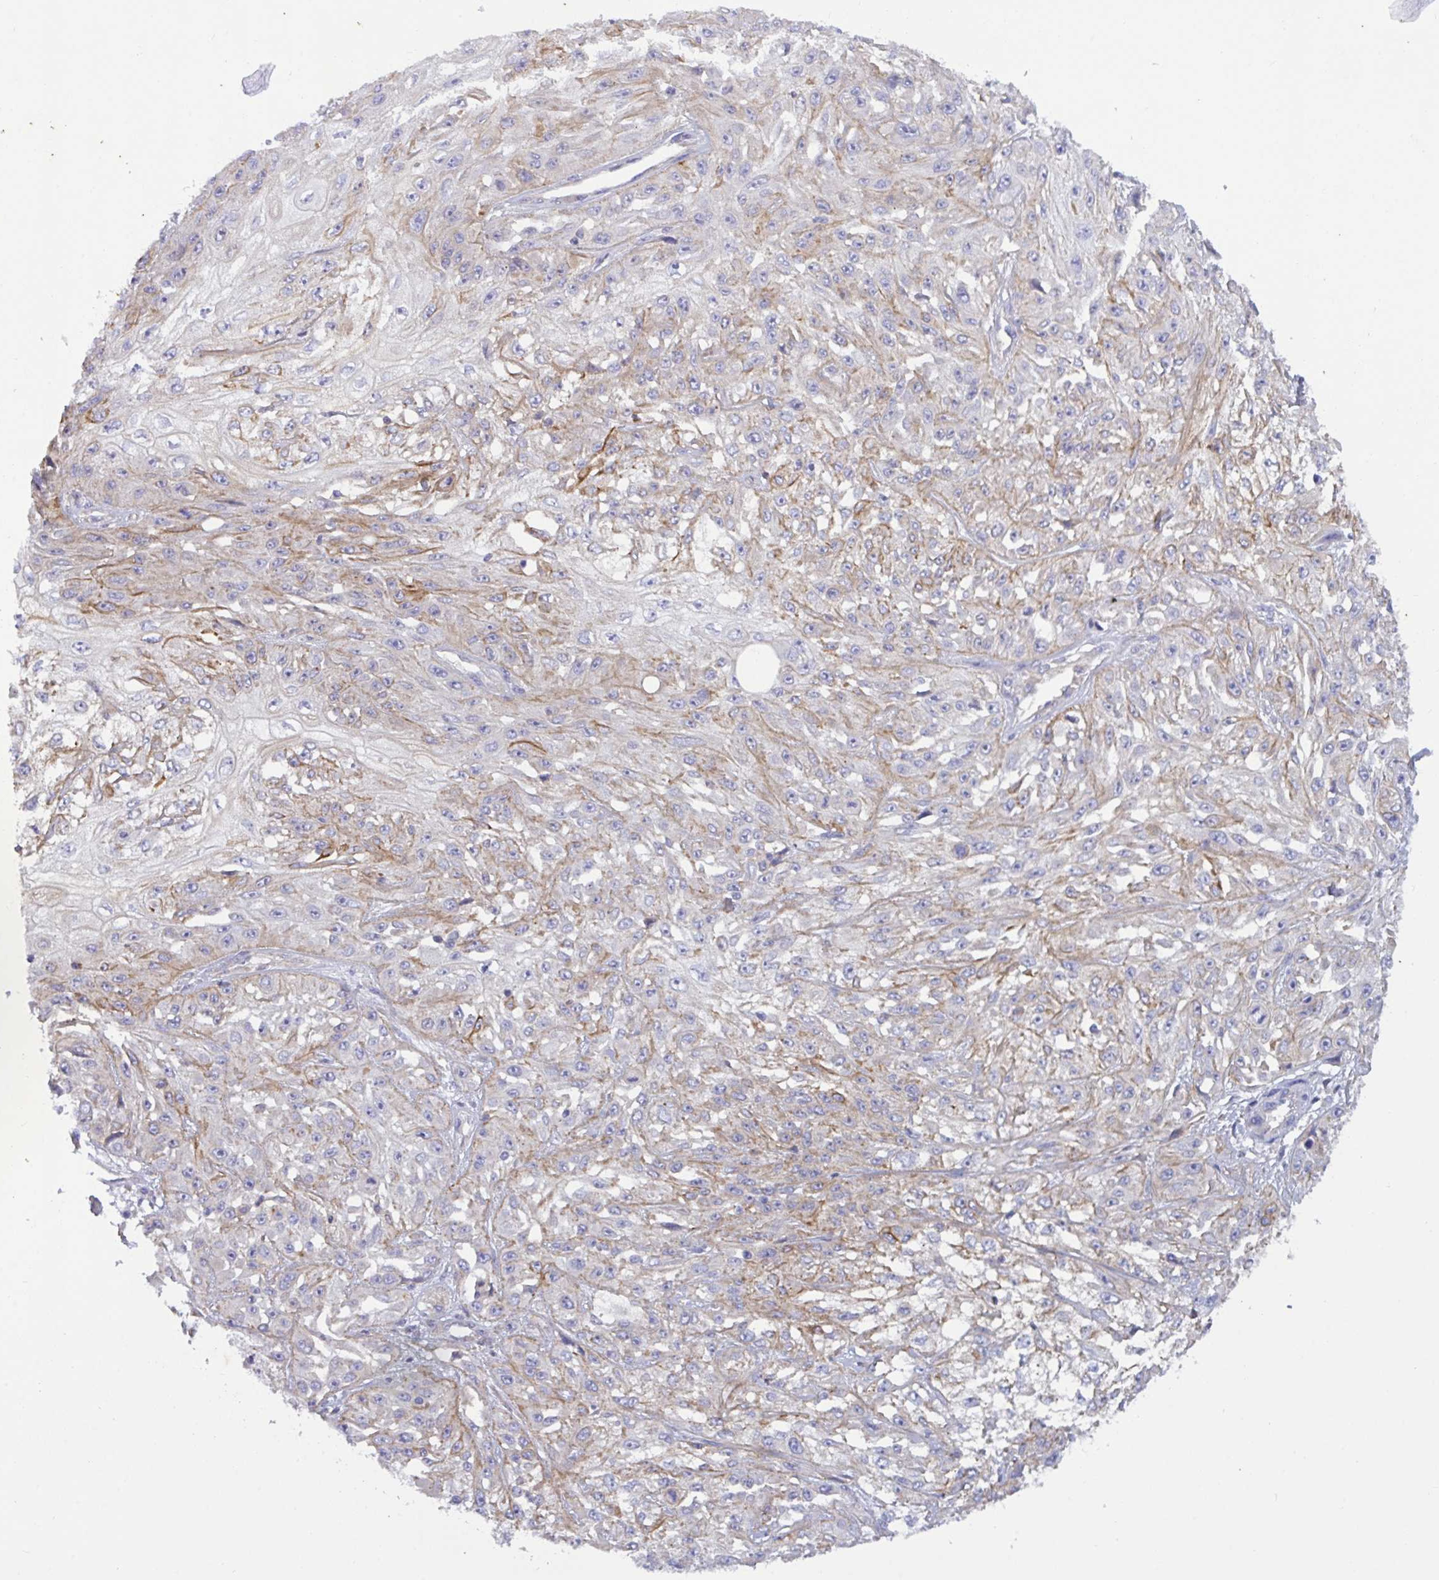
{"staining": {"intensity": "moderate", "quantity": ">75%", "location": "cytoplasmic/membranous"}, "tissue": "skin cancer", "cell_type": "Tumor cells", "image_type": "cancer", "snomed": [{"axis": "morphology", "description": "Squamous cell carcinoma, NOS"}, {"axis": "morphology", "description": "Squamous cell carcinoma, metastatic, NOS"}, {"axis": "topography", "description": "Skin"}, {"axis": "topography", "description": "Lymph node"}], "caption": "High-power microscopy captured an immunohistochemistry micrograph of squamous cell carcinoma (skin), revealing moderate cytoplasmic/membranous expression in approximately >75% of tumor cells. Nuclei are stained in blue.", "gene": "SLC66A1", "patient": {"sex": "male", "age": 75}}